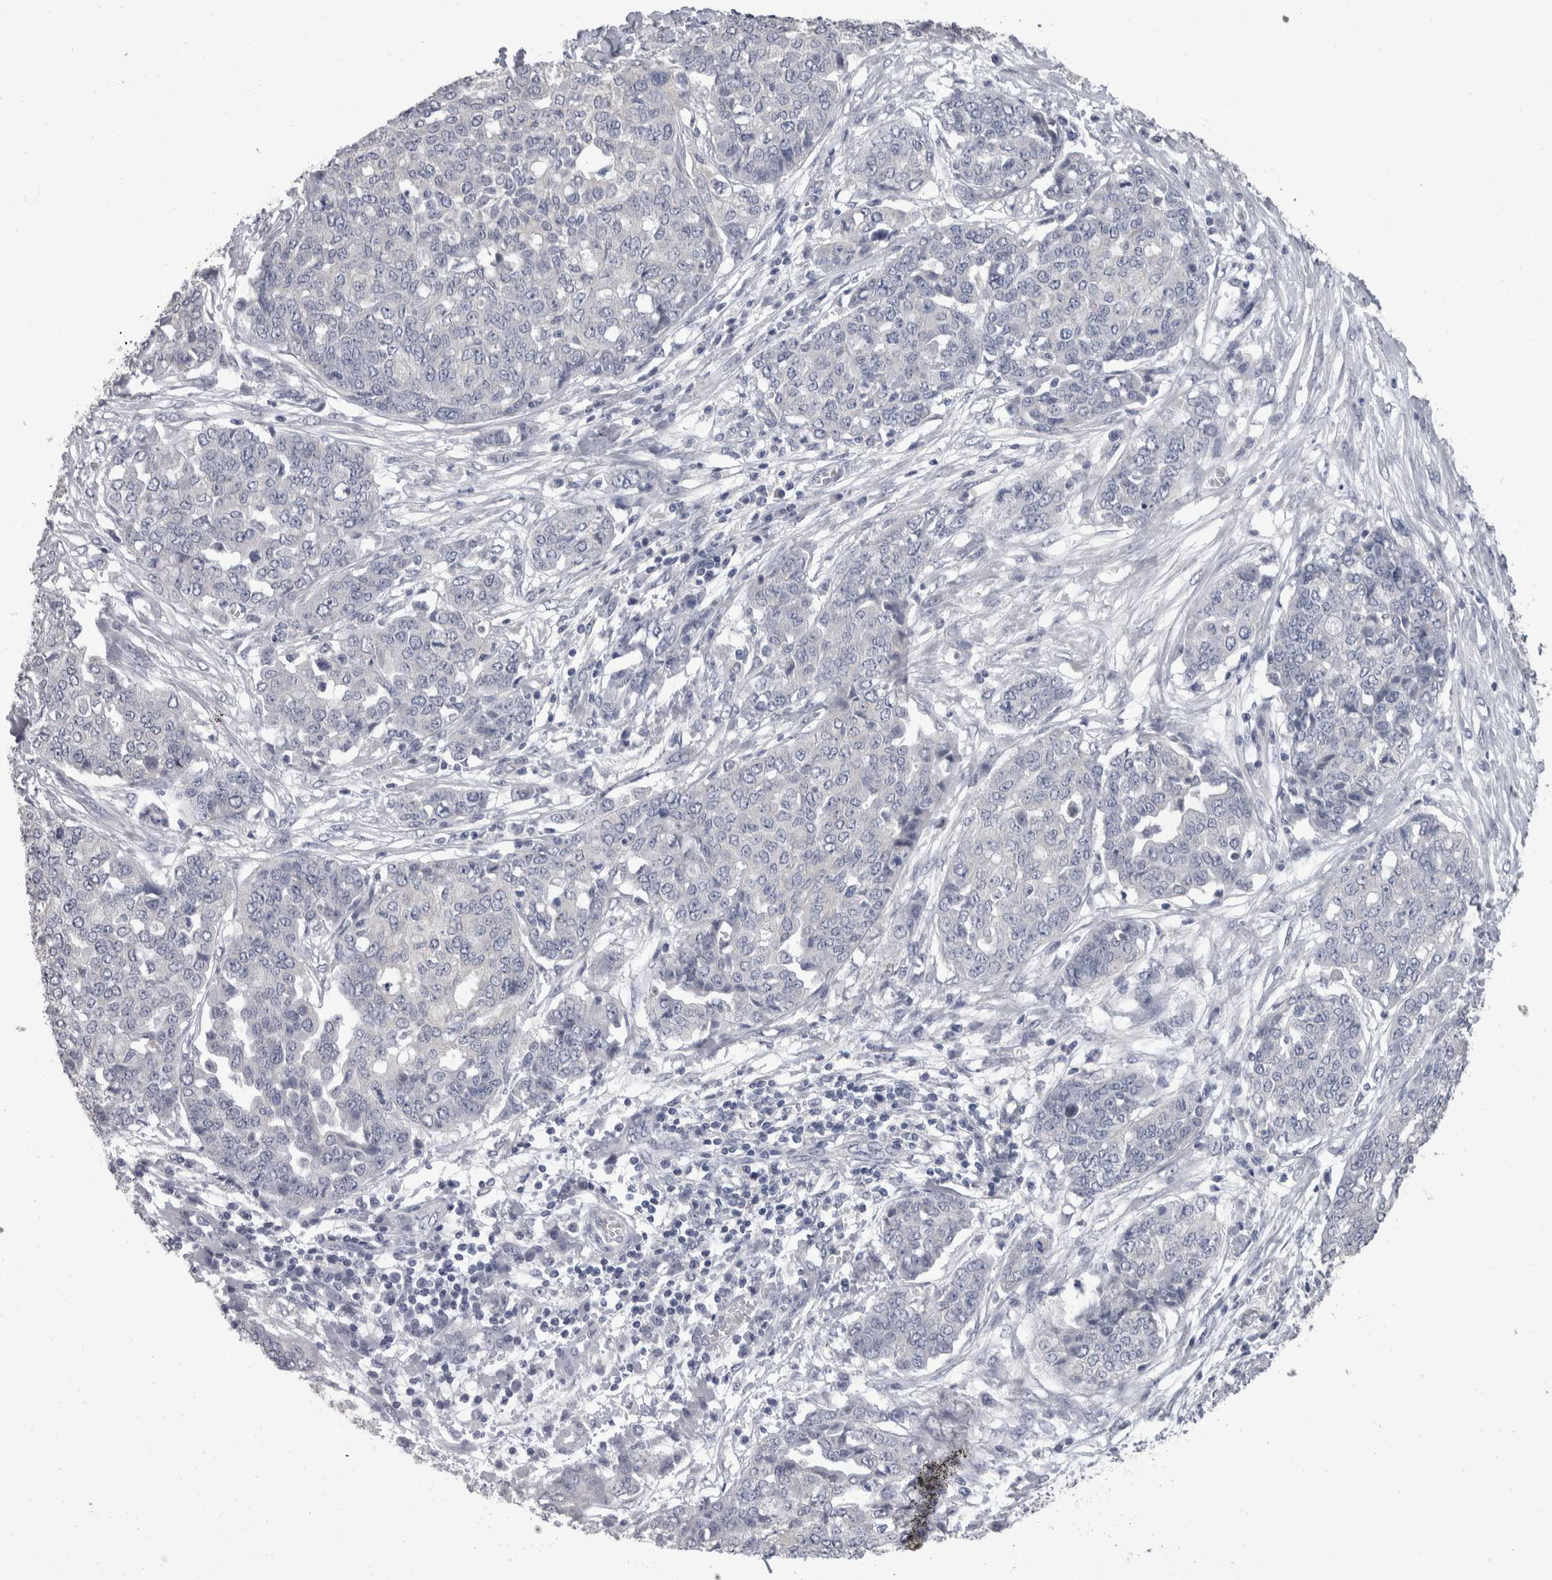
{"staining": {"intensity": "negative", "quantity": "none", "location": "none"}, "tissue": "ovarian cancer", "cell_type": "Tumor cells", "image_type": "cancer", "snomed": [{"axis": "morphology", "description": "Cystadenocarcinoma, serous, NOS"}, {"axis": "topography", "description": "Soft tissue"}, {"axis": "topography", "description": "Ovary"}], "caption": "High magnification brightfield microscopy of ovarian cancer (serous cystadenocarcinoma) stained with DAB (brown) and counterstained with hematoxylin (blue): tumor cells show no significant expression.", "gene": "FHOD3", "patient": {"sex": "female", "age": 57}}